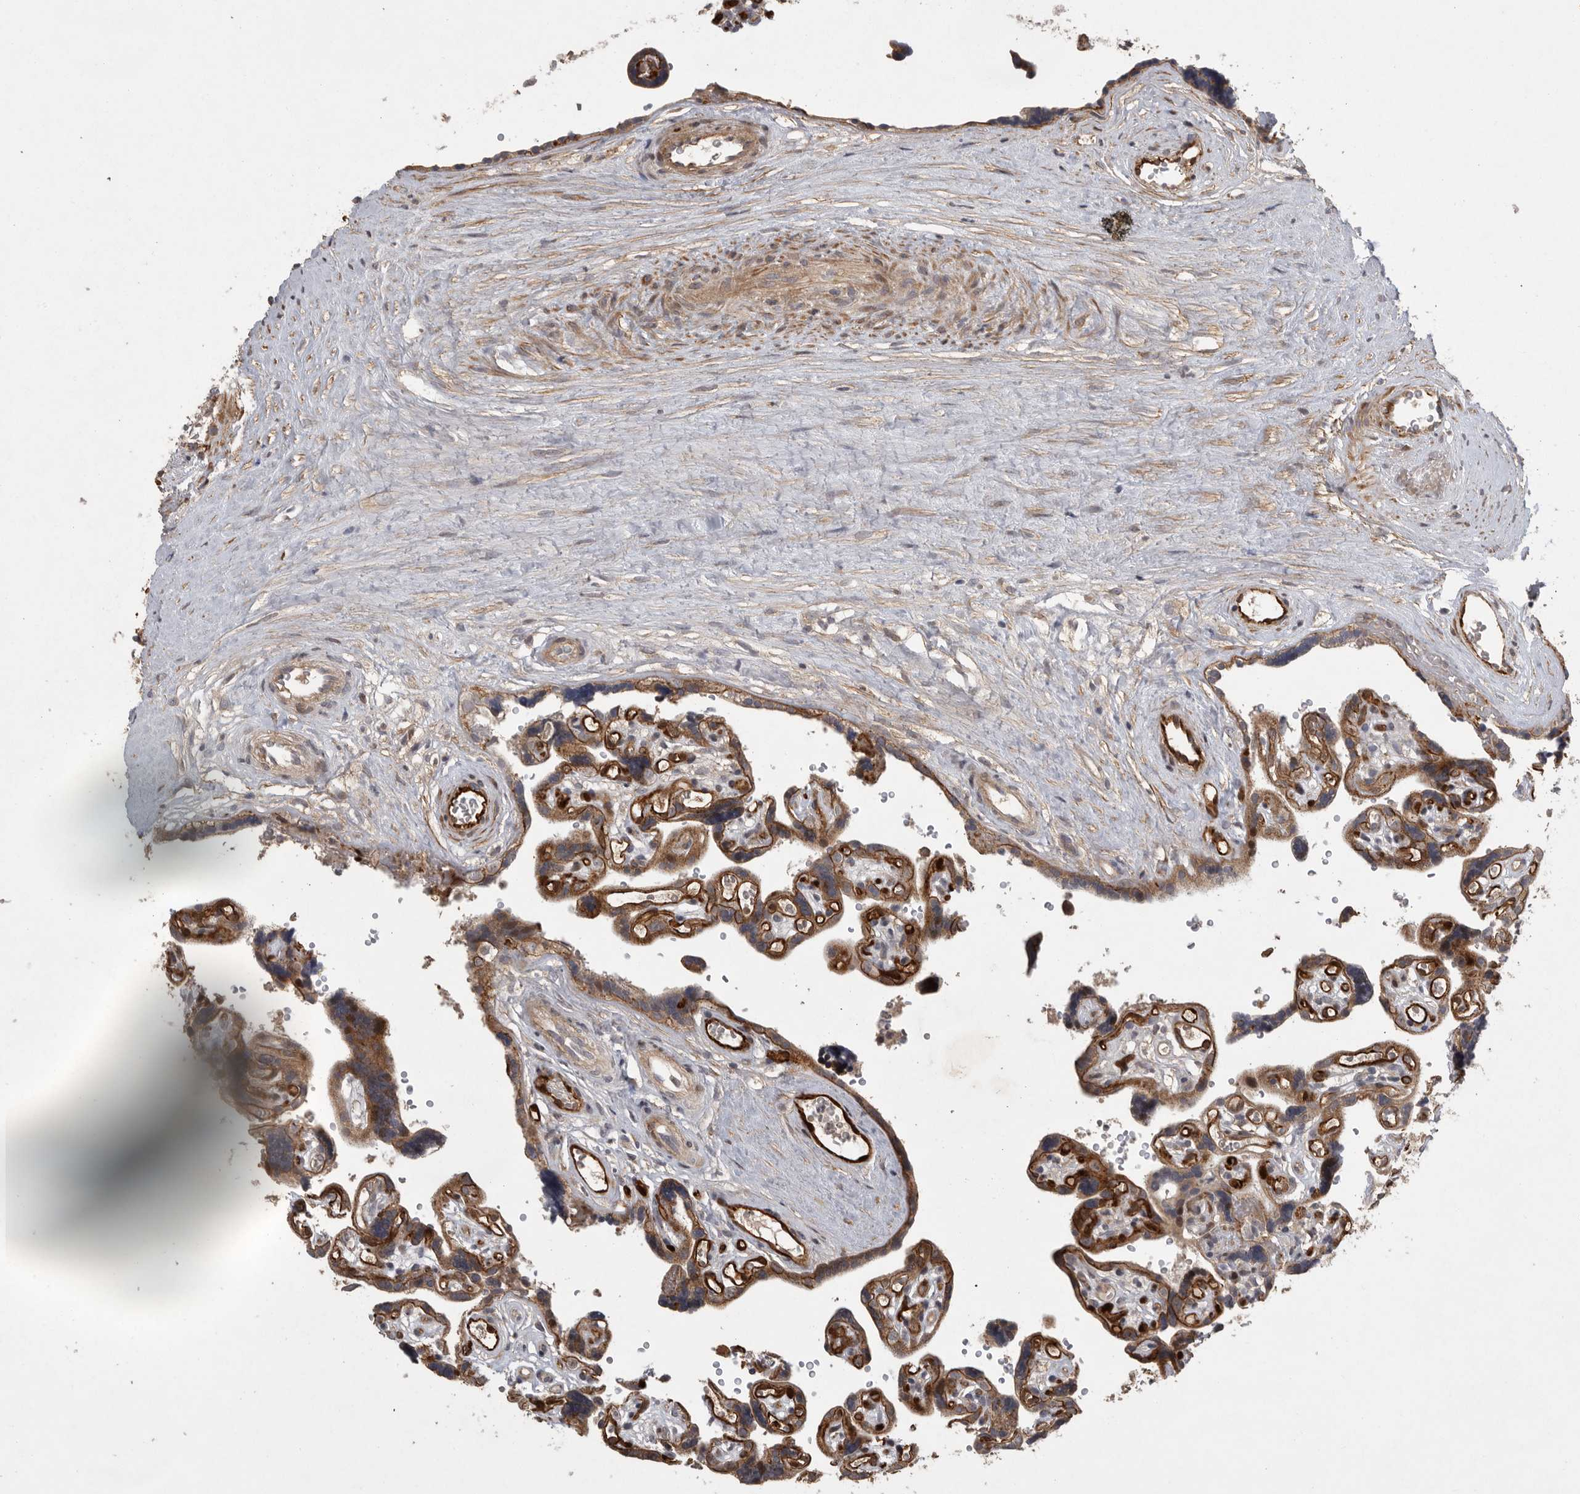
{"staining": {"intensity": "moderate", "quantity": ">75%", "location": "cytoplasmic/membranous"}, "tissue": "placenta", "cell_type": "Decidual cells", "image_type": "normal", "snomed": [{"axis": "morphology", "description": "Normal tissue, NOS"}, {"axis": "topography", "description": "Placenta"}], "caption": "Immunohistochemical staining of benign human placenta exhibits moderate cytoplasmic/membranous protein expression in about >75% of decidual cells.", "gene": "MPDZ", "patient": {"sex": "female", "age": 30}}